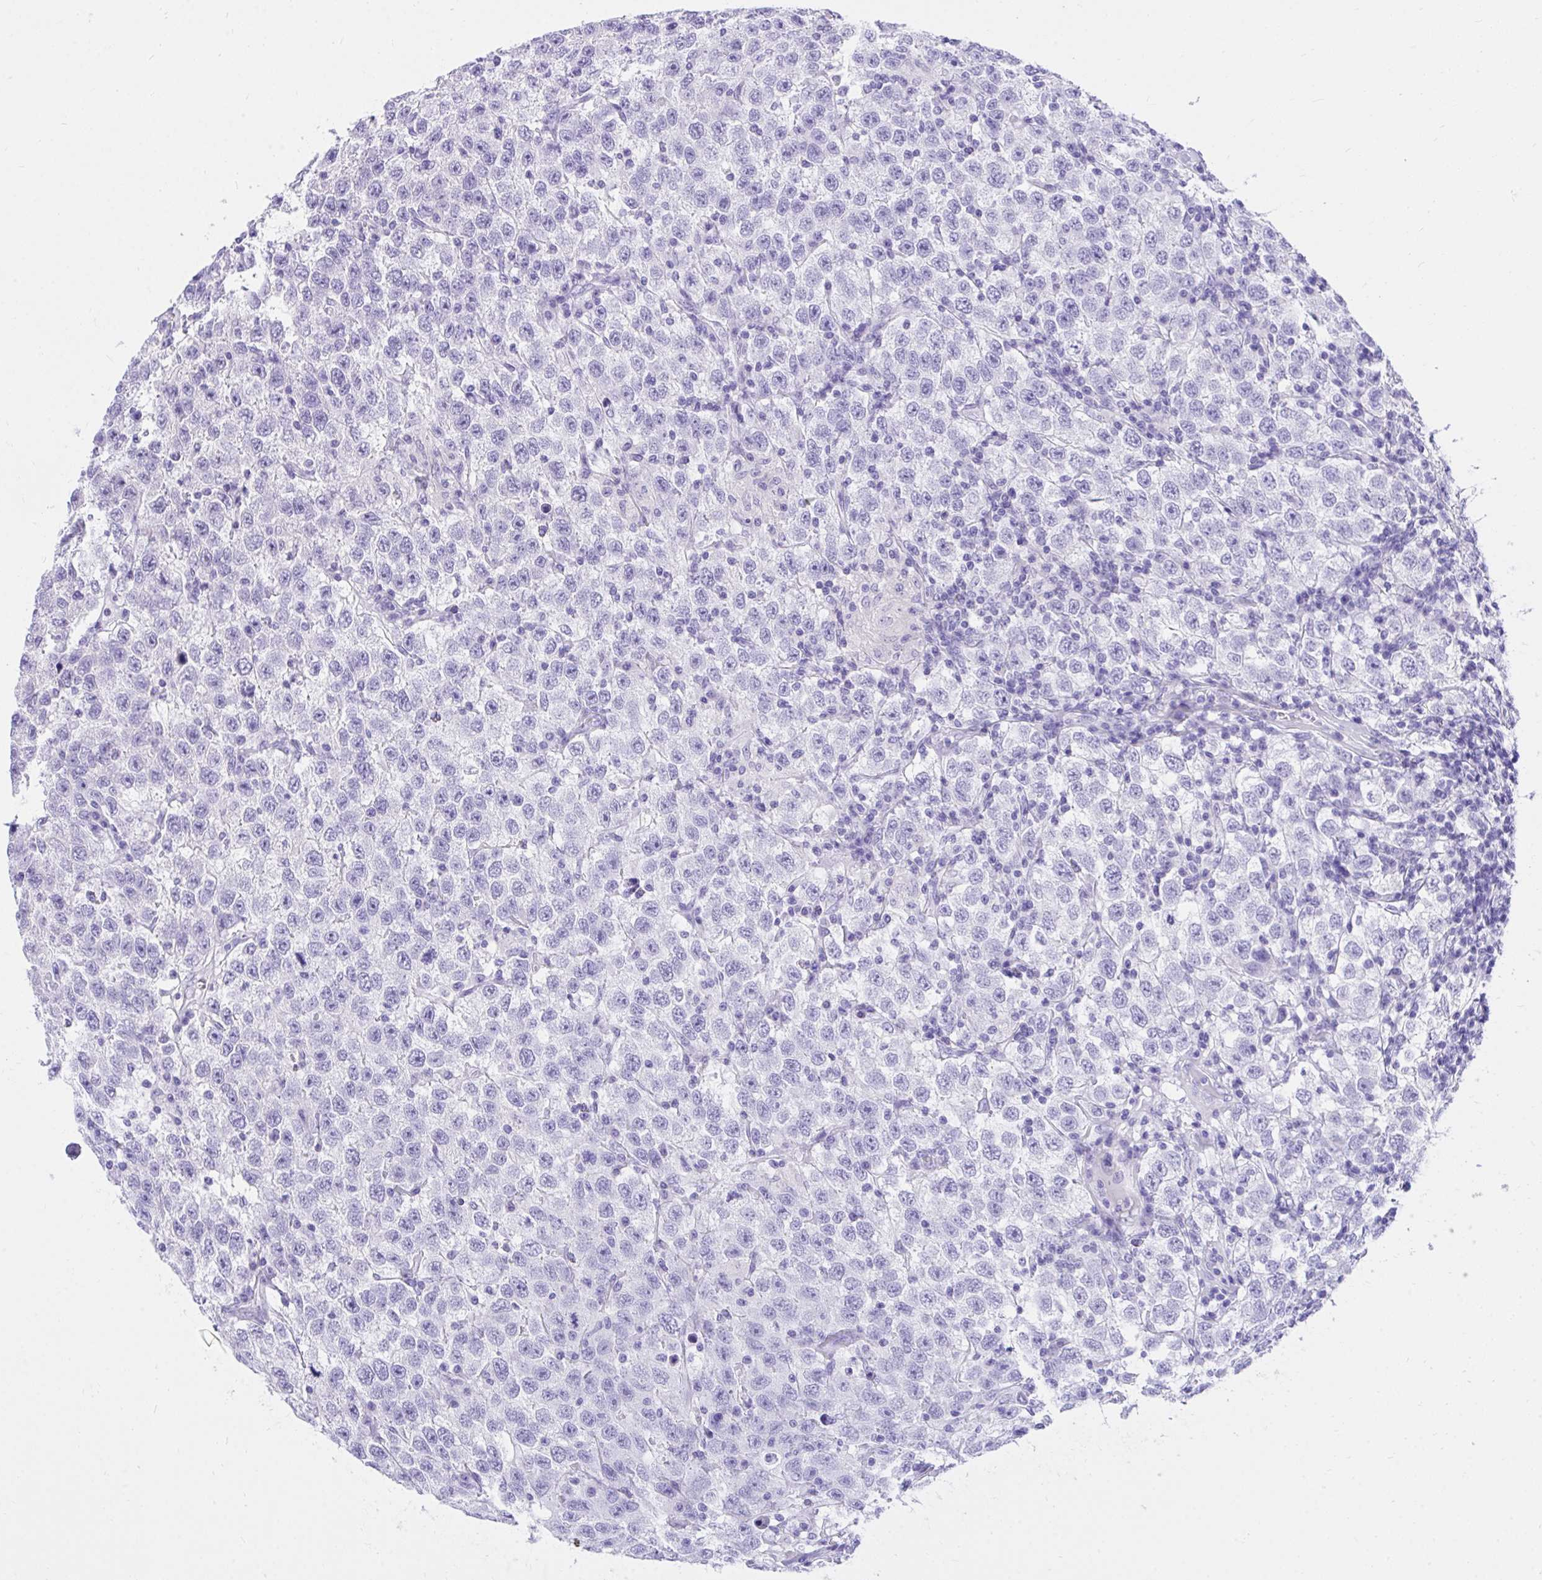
{"staining": {"intensity": "negative", "quantity": "none", "location": "none"}, "tissue": "testis cancer", "cell_type": "Tumor cells", "image_type": "cancer", "snomed": [{"axis": "morphology", "description": "Seminoma, NOS"}, {"axis": "topography", "description": "Testis"}], "caption": "An IHC micrograph of seminoma (testis) is shown. There is no staining in tumor cells of seminoma (testis).", "gene": "KCNN4", "patient": {"sex": "male", "age": 41}}